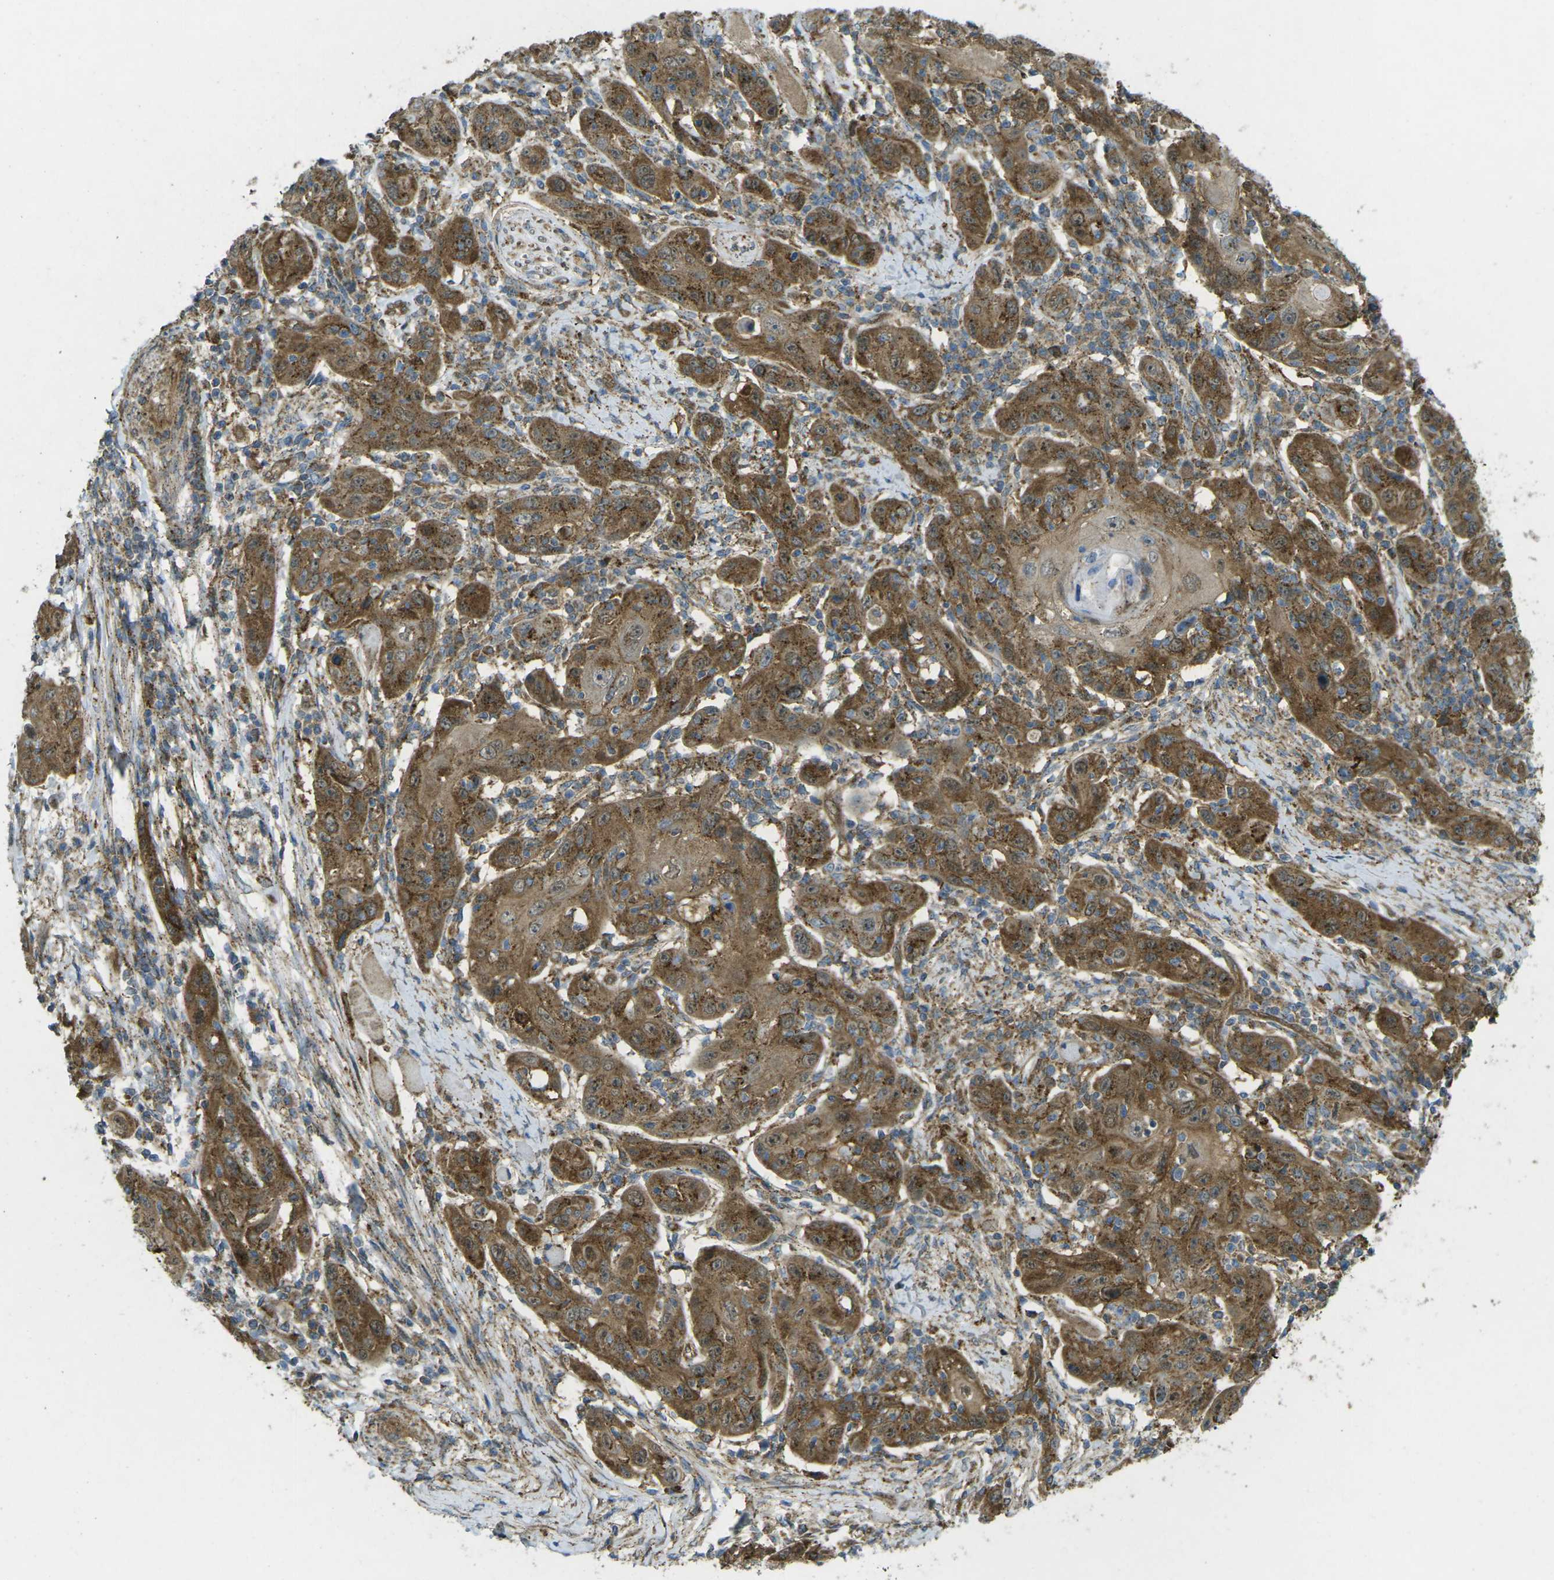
{"staining": {"intensity": "strong", "quantity": ">75%", "location": "cytoplasmic/membranous"}, "tissue": "skin cancer", "cell_type": "Tumor cells", "image_type": "cancer", "snomed": [{"axis": "morphology", "description": "Squamous cell carcinoma, NOS"}, {"axis": "topography", "description": "Skin"}], "caption": "Protein expression analysis of squamous cell carcinoma (skin) reveals strong cytoplasmic/membranous positivity in approximately >75% of tumor cells.", "gene": "CHMP3", "patient": {"sex": "female", "age": 88}}